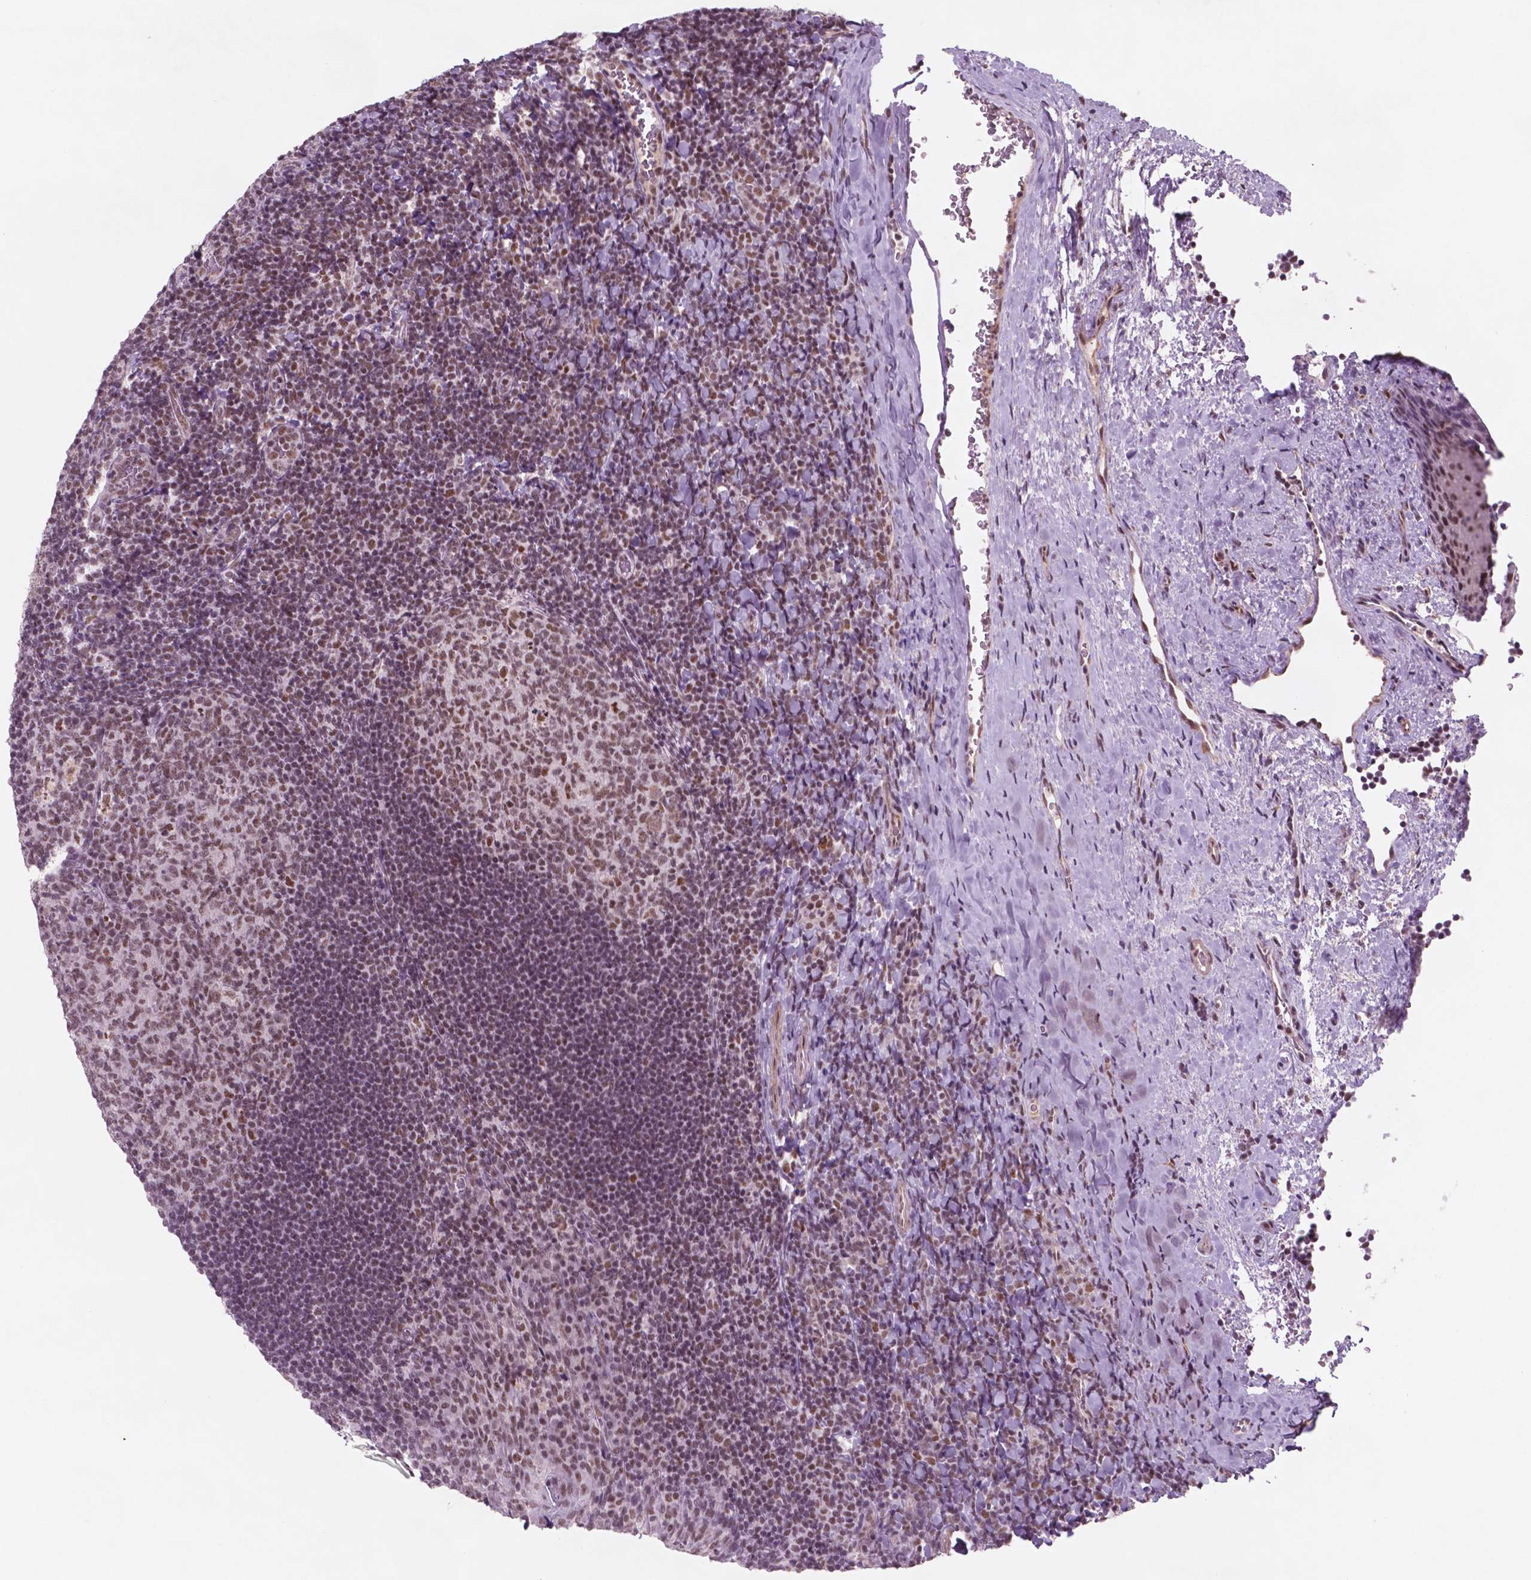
{"staining": {"intensity": "moderate", "quantity": ">75%", "location": "nuclear"}, "tissue": "tonsil", "cell_type": "Germinal center cells", "image_type": "normal", "snomed": [{"axis": "morphology", "description": "Normal tissue, NOS"}, {"axis": "topography", "description": "Tonsil"}], "caption": "Protein expression analysis of normal human tonsil reveals moderate nuclear positivity in approximately >75% of germinal center cells.", "gene": "CTR9", "patient": {"sex": "male", "age": 17}}